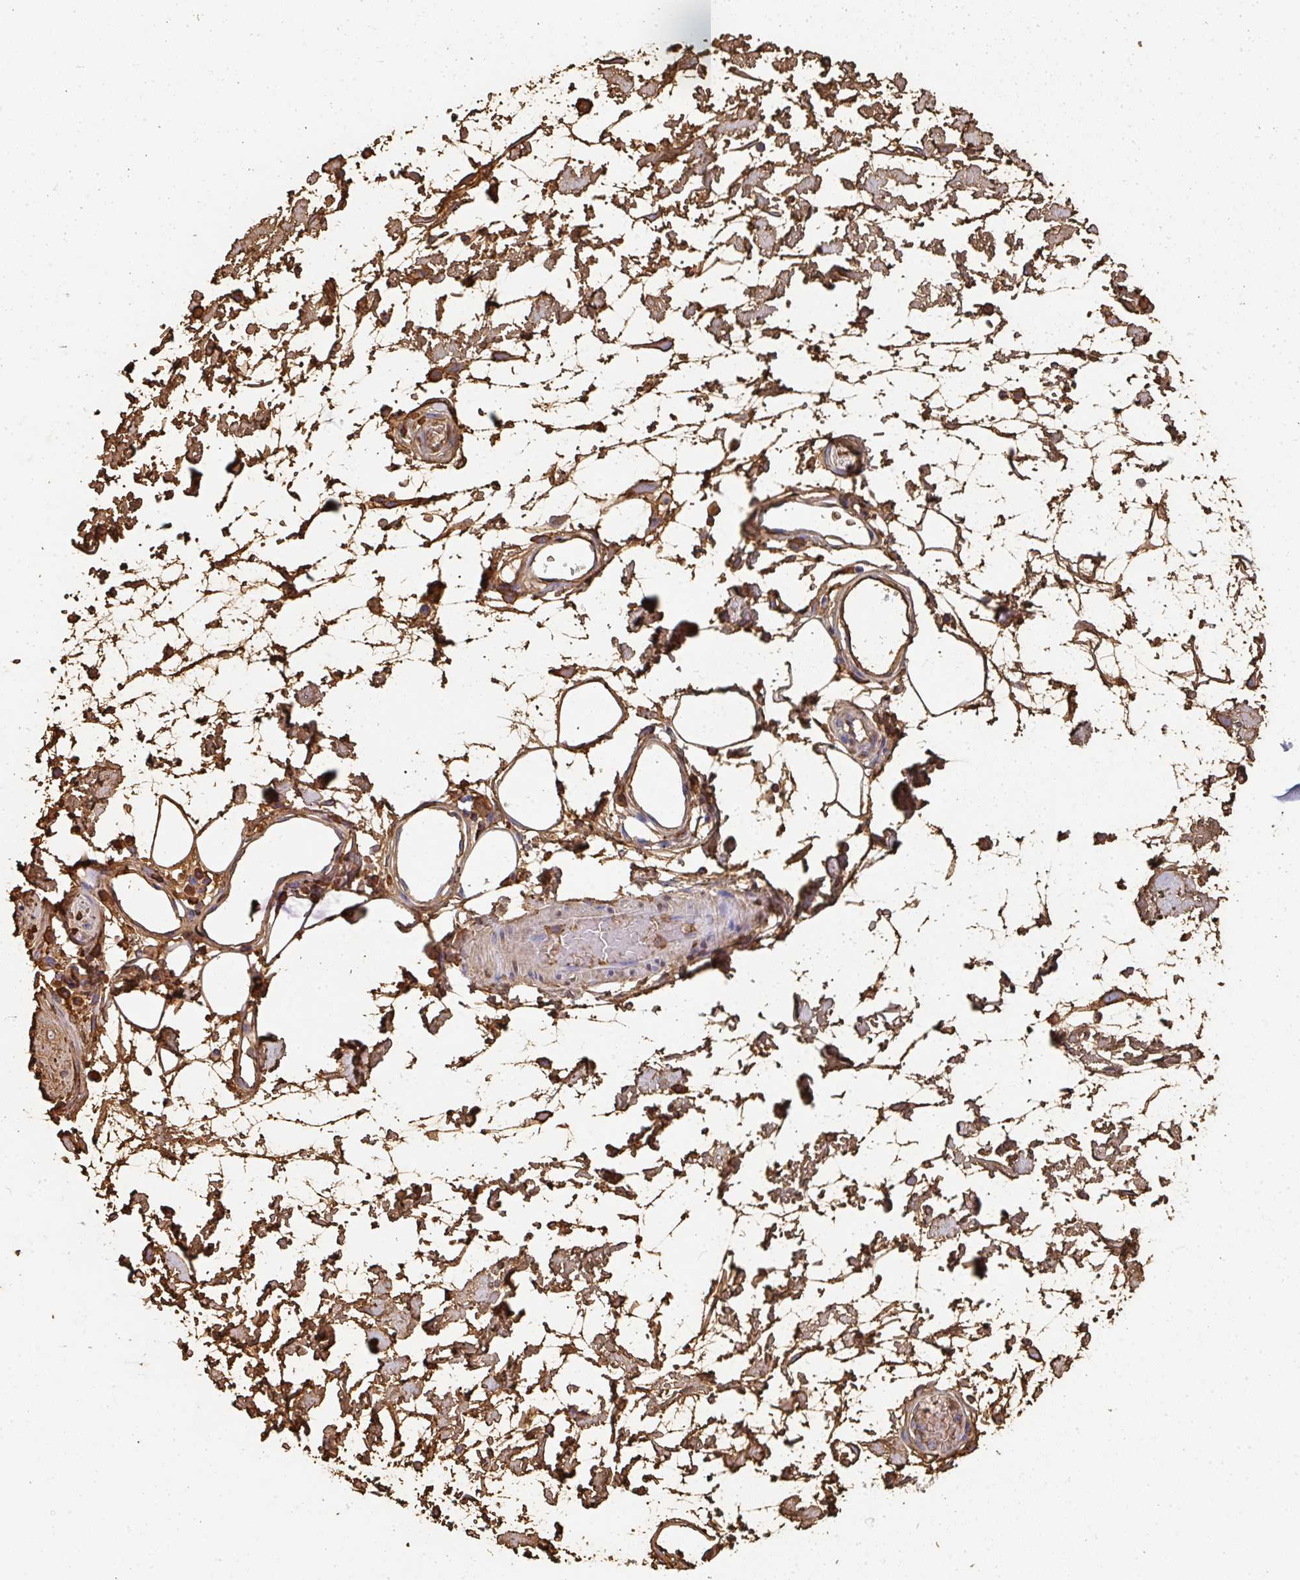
{"staining": {"intensity": "moderate", "quantity": ">75%", "location": "cytoplasmic/membranous"}, "tissue": "adipose tissue", "cell_type": "Adipocytes", "image_type": "normal", "snomed": [{"axis": "morphology", "description": "Normal tissue, NOS"}, {"axis": "topography", "description": "Vulva"}, {"axis": "topography", "description": "Peripheral nerve tissue"}], "caption": "An immunohistochemistry (IHC) histopathology image of unremarkable tissue is shown. Protein staining in brown highlights moderate cytoplasmic/membranous positivity in adipose tissue within adipocytes.", "gene": "ALB", "patient": {"sex": "female", "age": 68}}